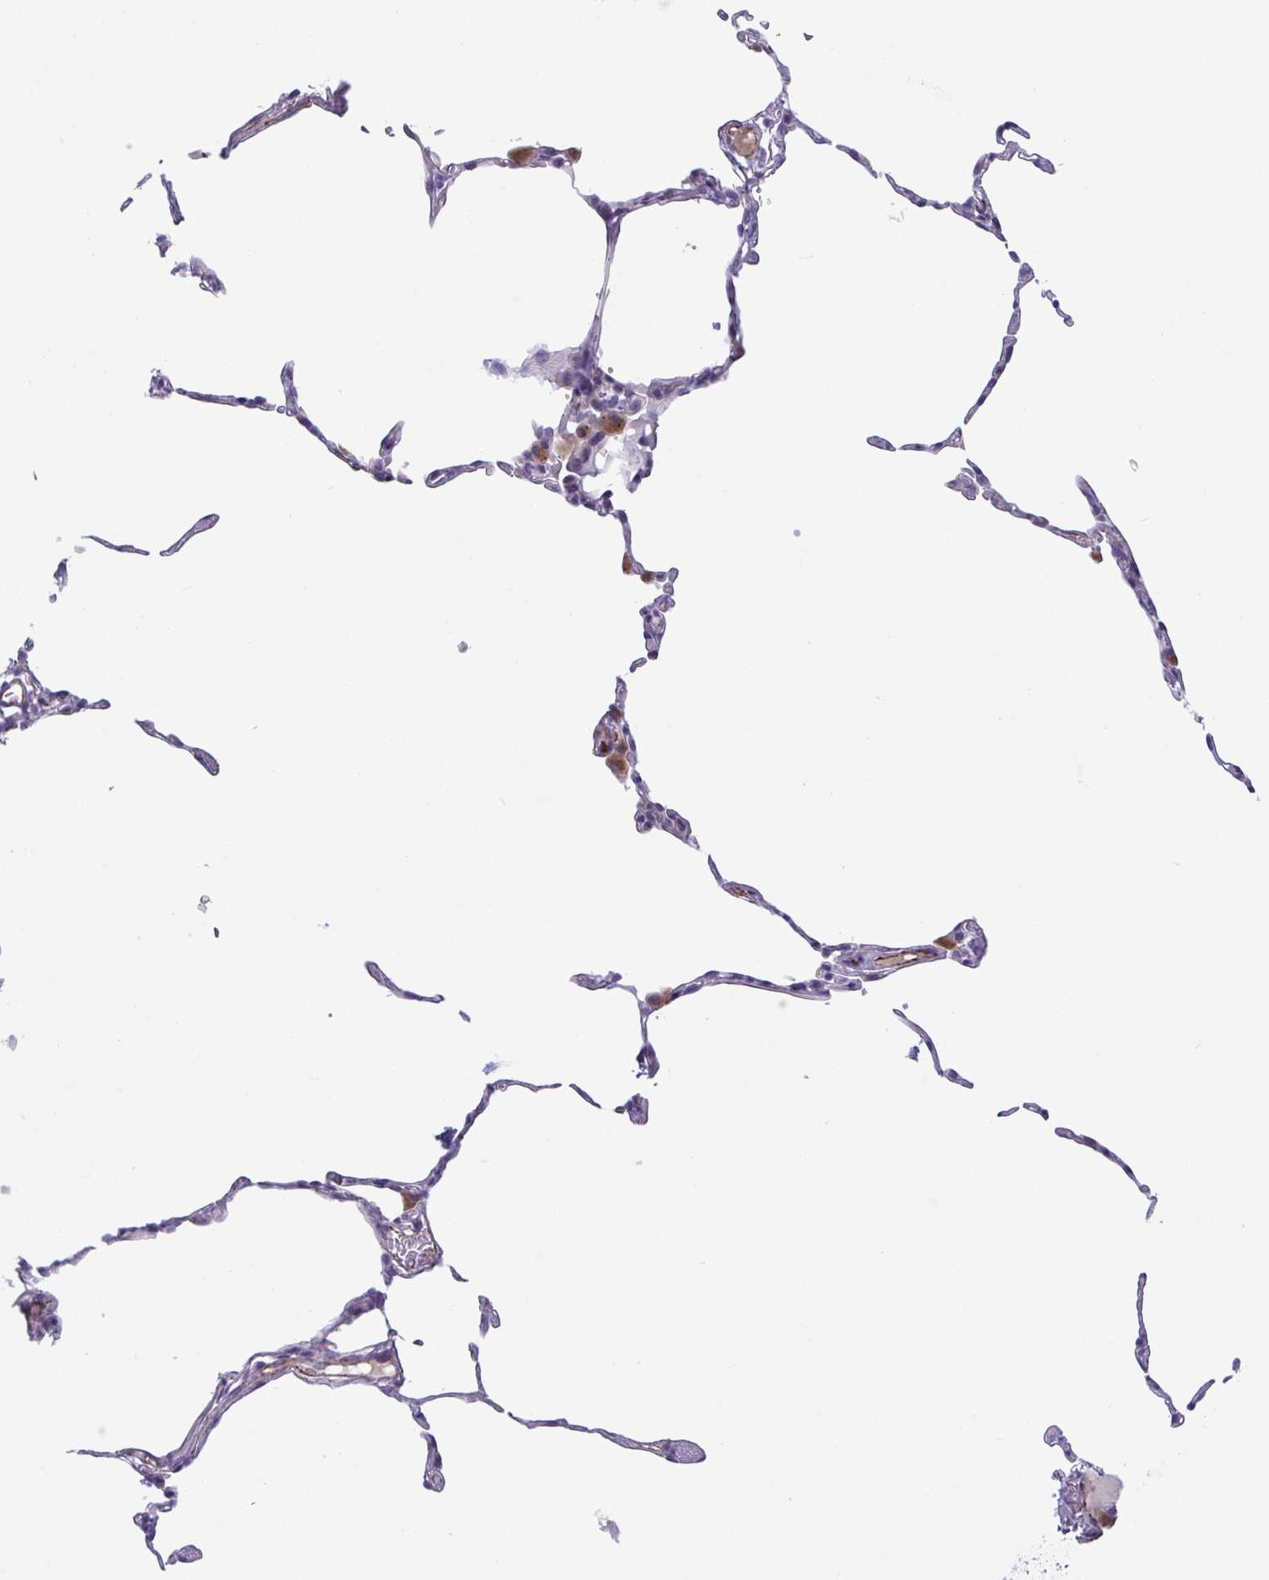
{"staining": {"intensity": "moderate", "quantity": "<25%", "location": "cytoplasmic/membranous"}, "tissue": "lung", "cell_type": "Alveolar cells", "image_type": "normal", "snomed": [{"axis": "morphology", "description": "Normal tissue, NOS"}, {"axis": "topography", "description": "Lung"}], "caption": "A histopathology image of lung stained for a protein exhibits moderate cytoplasmic/membranous brown staining in alveolar cells. (DAB IHC with brightfield microscopy, high magnification).", "gene": "TOR1AIP2", "patient": {"sex": "female", "age": 57}}